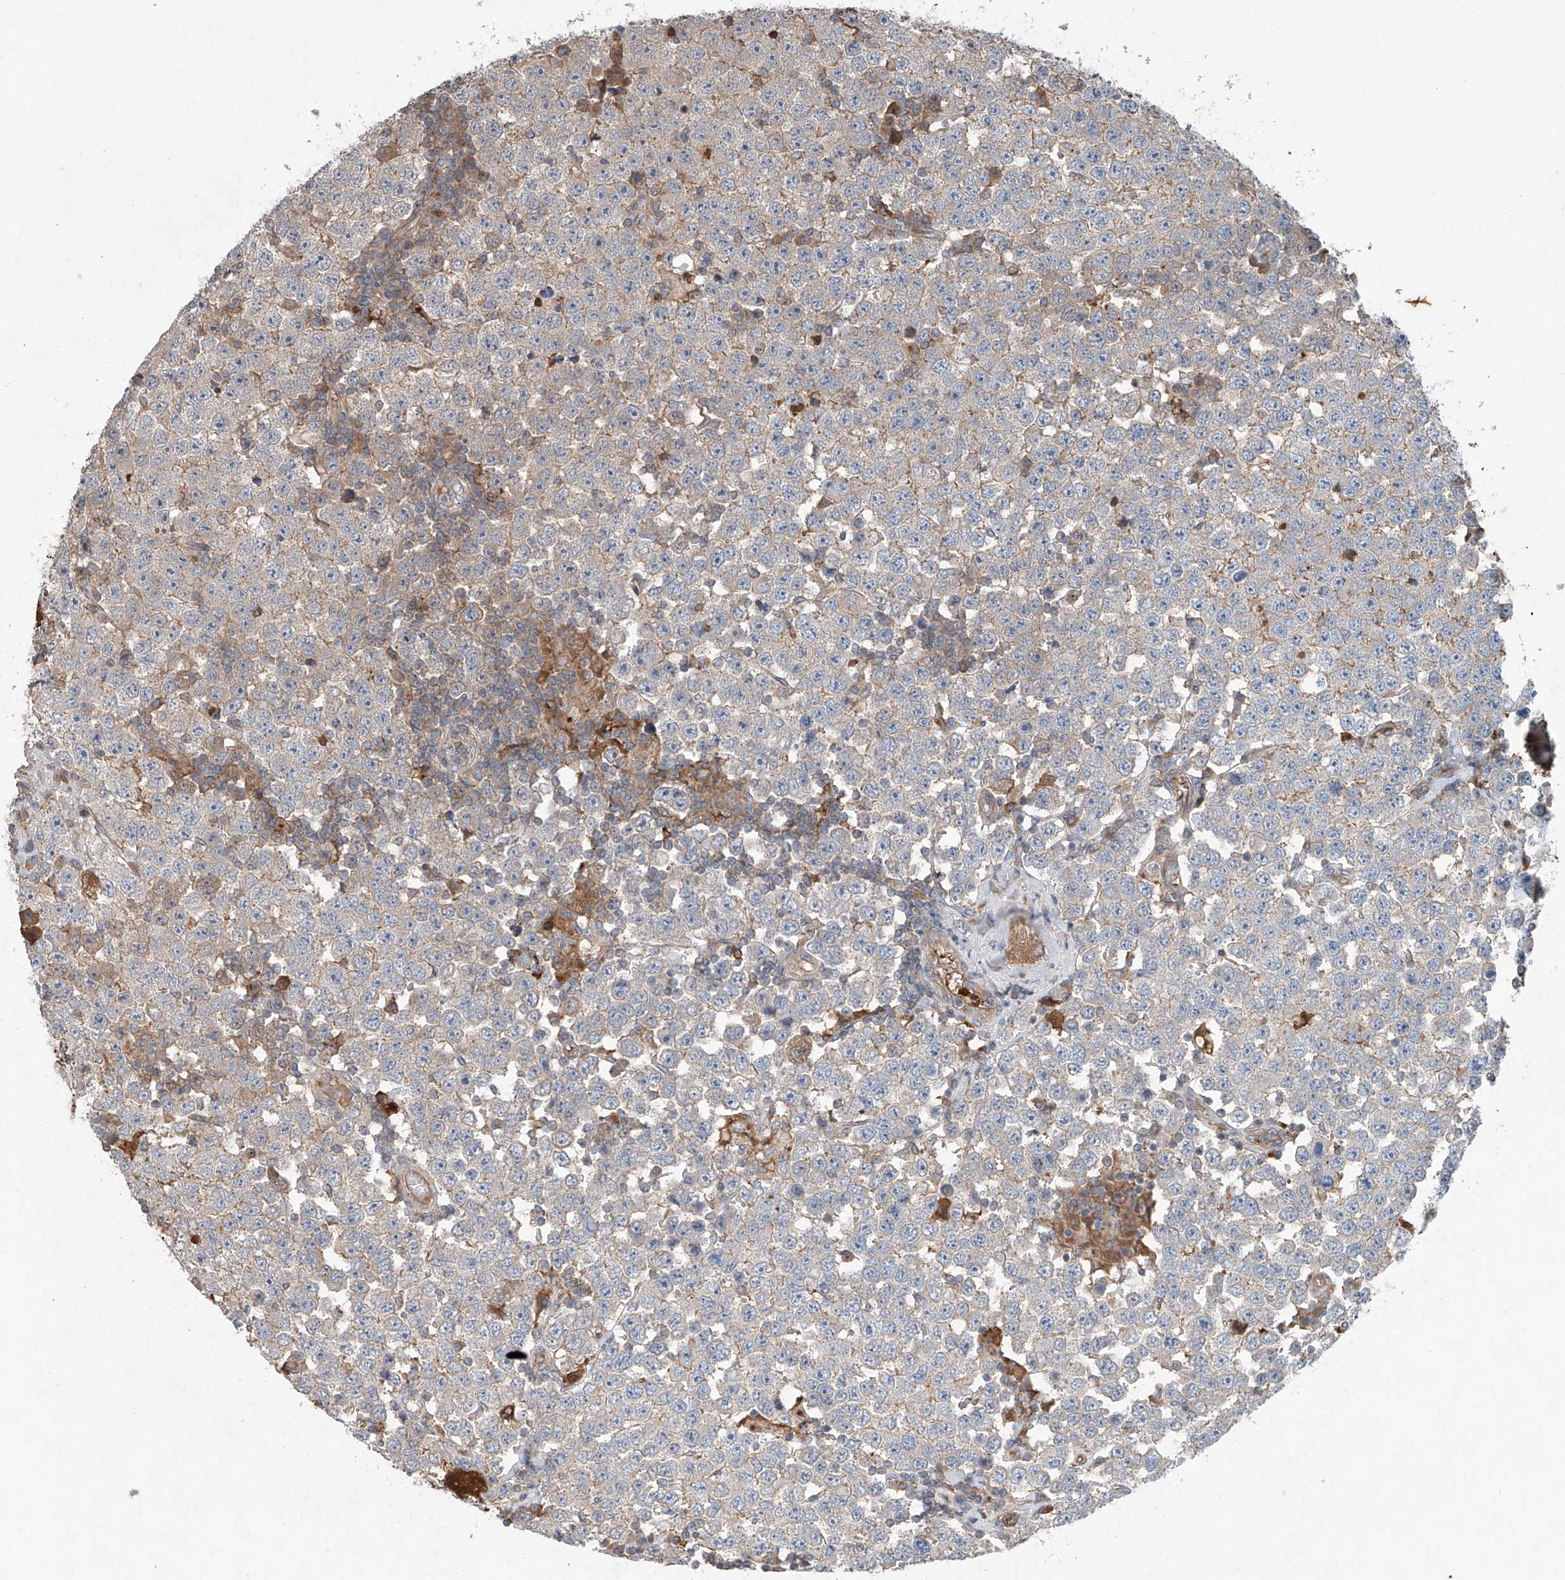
{"staining": {"intensity": "weak", "quantity": "<25%", "location": "cytoplasmic/membranous"}, "tissue": "testis cancer", "cell_type": "Tumor cells", "image_type": "cancer", "snomed": [{"axis": "morphology", "description": "Seminoma, NOS"}, {"axis": "topography", "description": "Testis"}], "caption": "High power microscopy image of an IHC micrograph of testis seminoma, revealing no significant expression in tumor cells.", "gene": "ADAM23", "patient": {"sex": "male", "age": 28}}